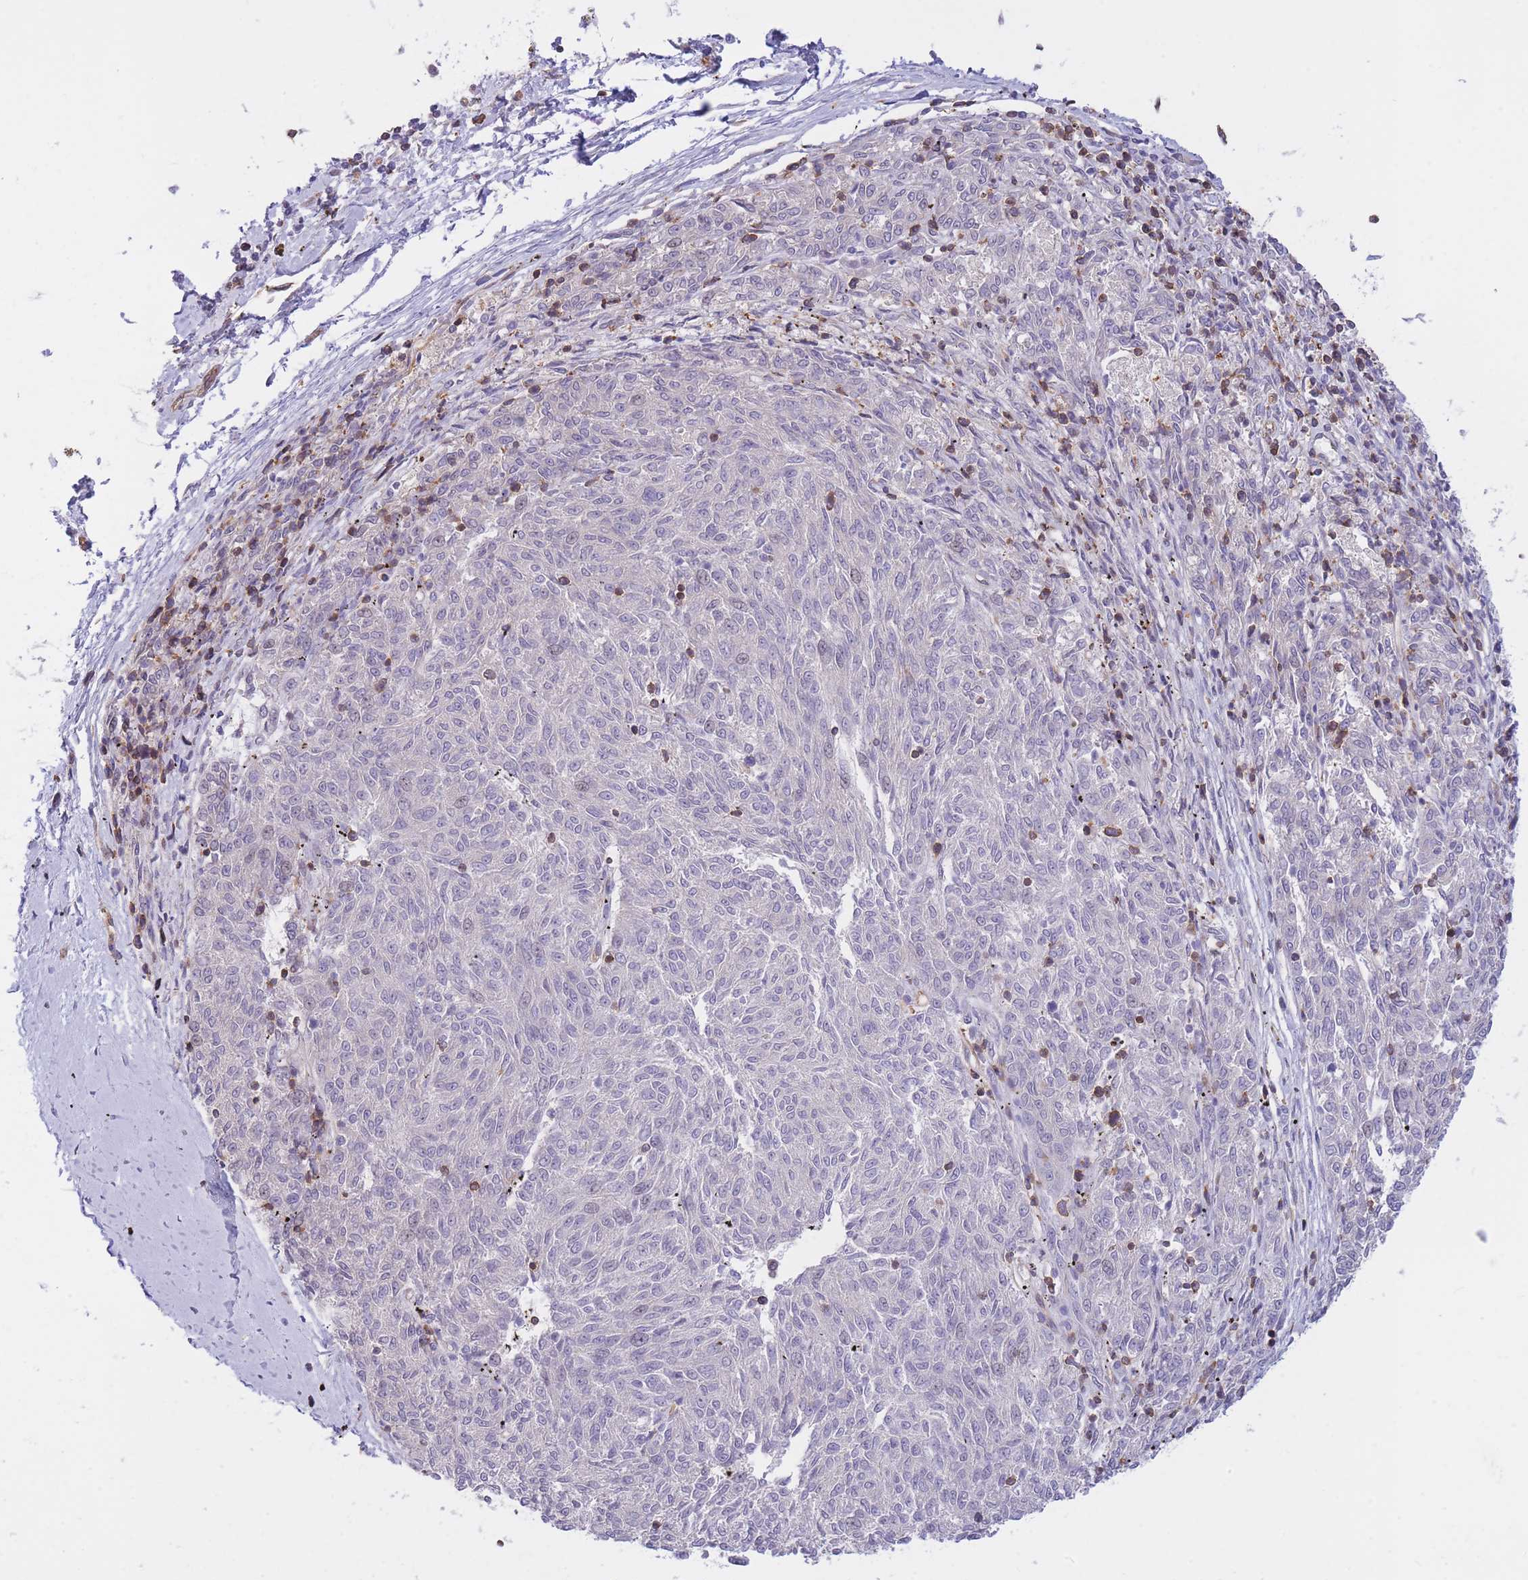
{"staining": {"intensity": "negative", "quantity": "none", "location": "none"}, "tissue": "melanoma", "cell_type": "Tumor cells", "image_type": "cancer", "snomed": [{"axis": "morphology", "description": "Malignant melanoma, NOS"}, {"axis": "topography", "description": "Skin"}], "caption": "There is no significant positivity in tumor cells of malignant melanoma. (Brightfield microscopy of DAB (3,3'-diaminobenzidine) immunohistochemistry (IHC) at high magnification).", "gene": "CDC25B", "patient": {"sex": "female", "age": 72}}